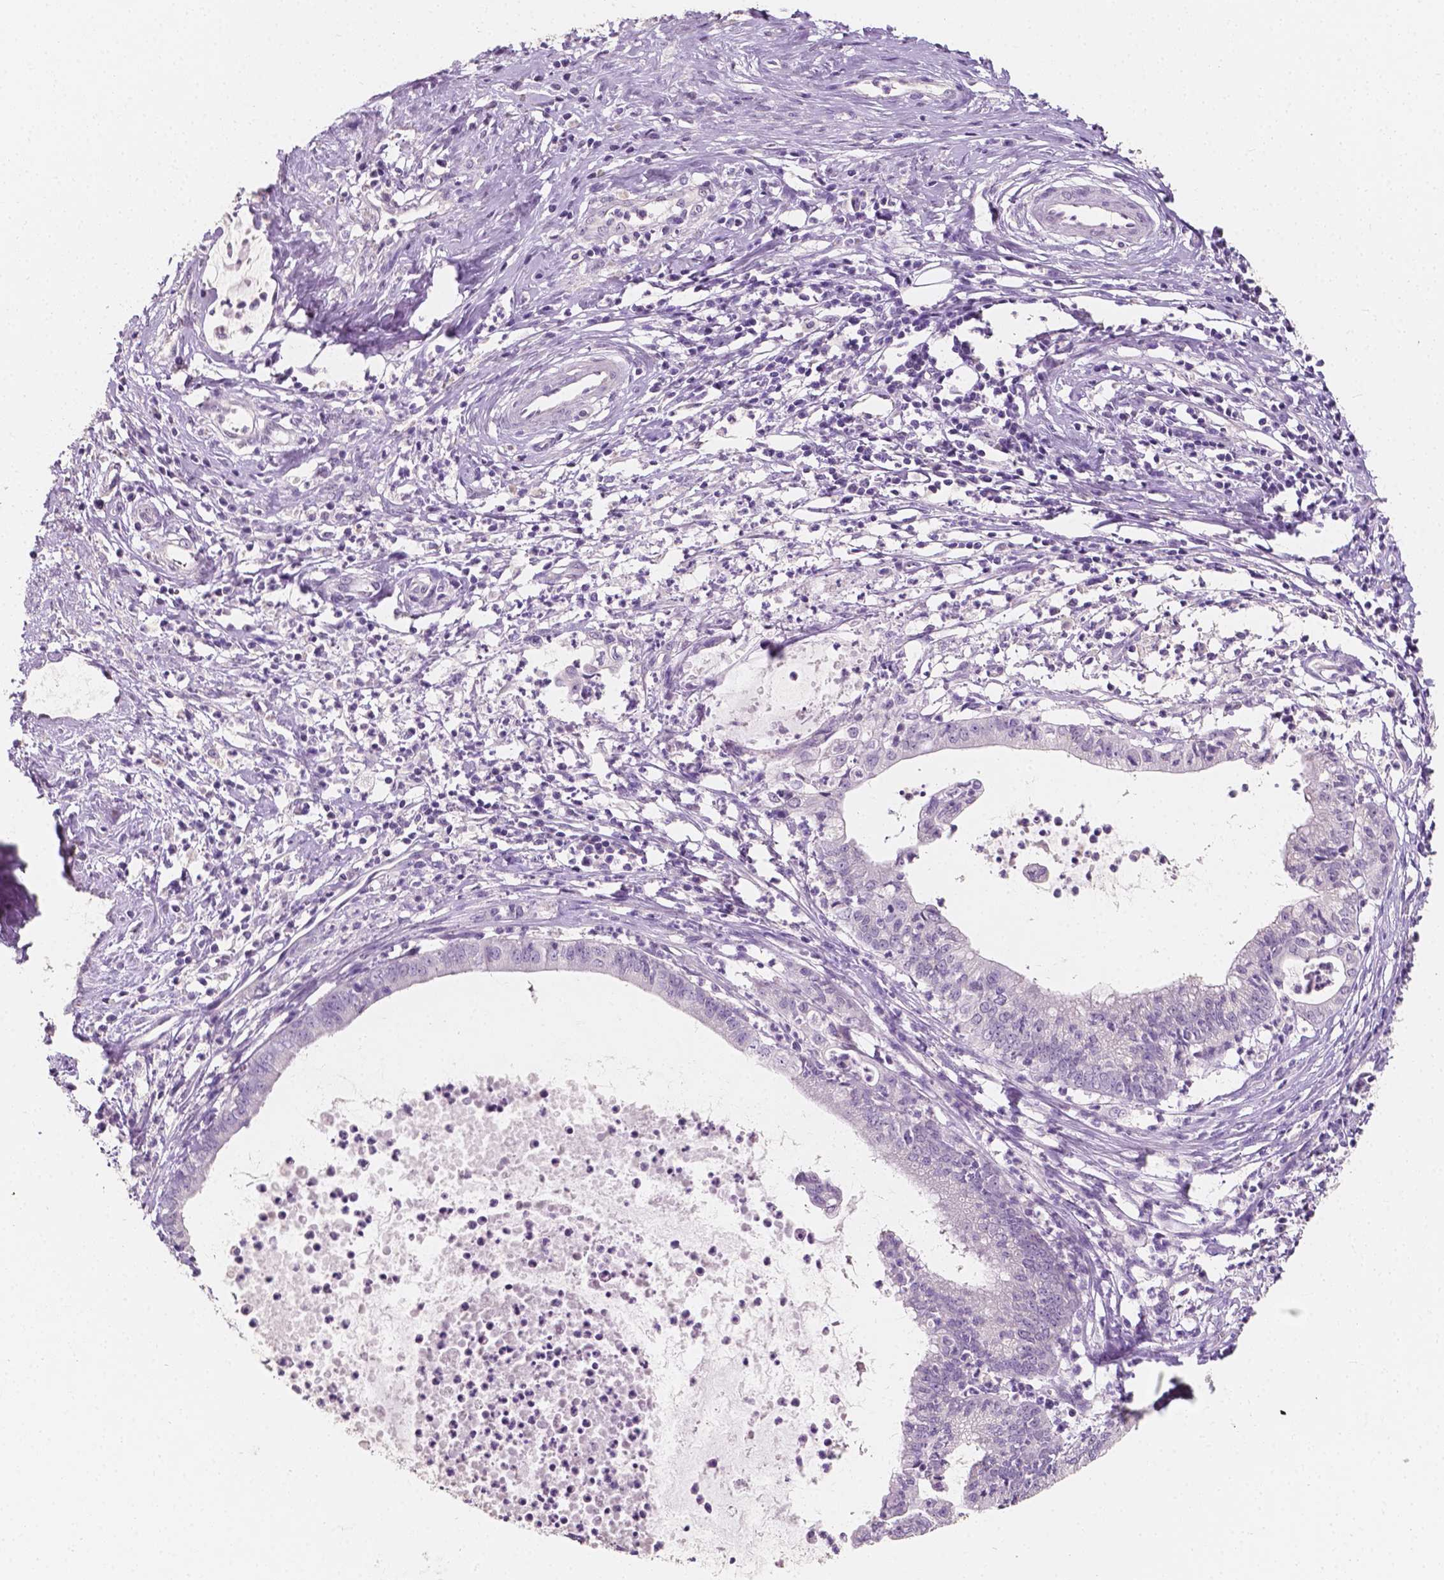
{"staining": {"intensity": "negative", "quantity": "none", "location": "none"}, "tissue": "cervical cancer", "cell_type": "Tumor cells", "image_type": "cancer", "snomed": [{"axis": "morphology", "description": "Normal tissue, NOS"}, {"axis": "morphology", "description": "Adenocarcinoma, NOS"}, {"axis": "topography", "description": "Cervix"}], "caption": "Human cervical cancer (adenocarcinoma) stained for a protein using immunohistochemistry (IHC) exhibits no expression in tumor cells.", "gene": "TAL1", "patient": {"sex": "female", "age": 38}}